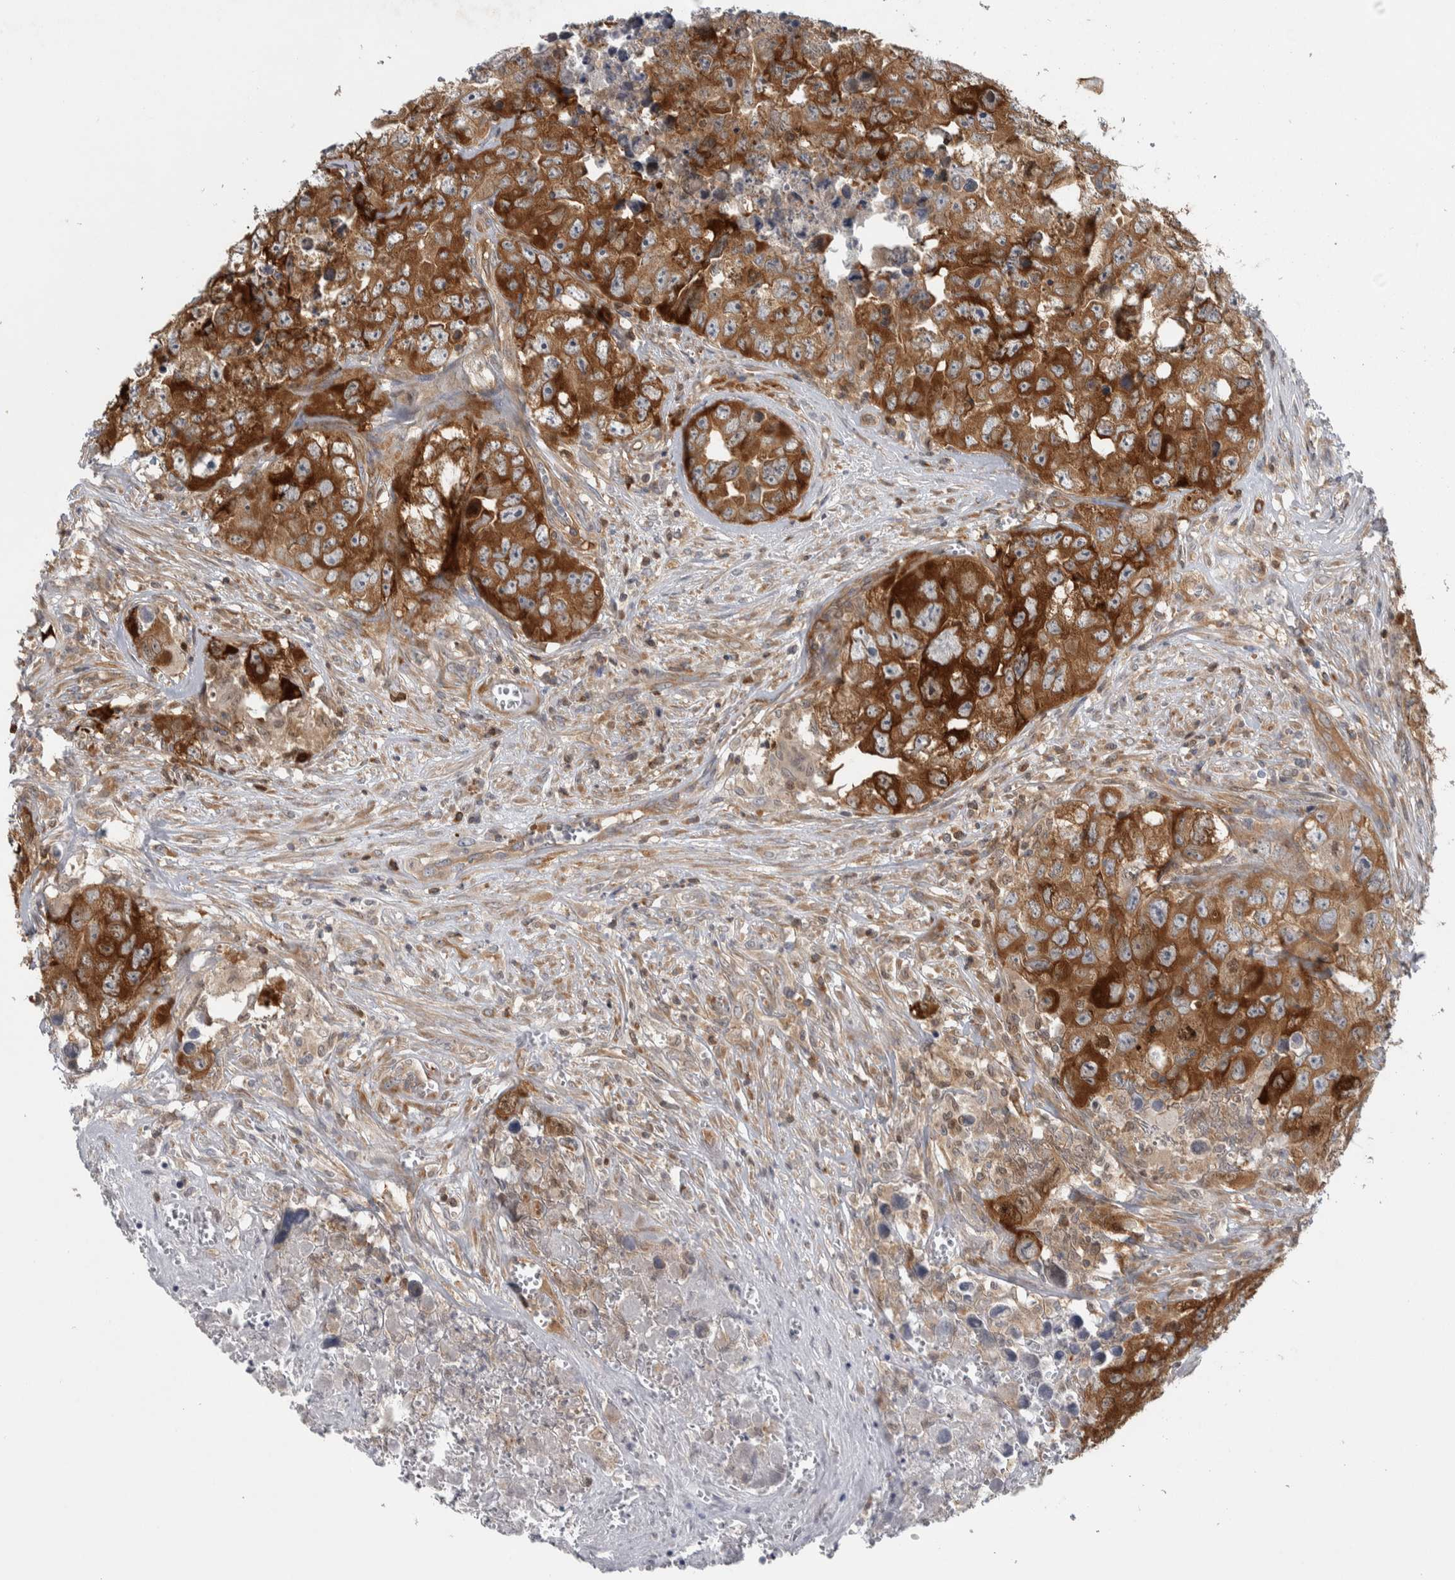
{"staining": {"intensity": "strong", "quantity": ">75%", "location": "cytoplasmic/membranous"}, "tissue": "testis cancer", "cell_type": "Tumor cells", "image_type": "cancer", "snomed": [{"axis": "morphology", "description": "Seminoma, NOS"}, {"axis": "morphology", "description": "Carcinoma, Embryonal, NOS"}, {"axis": "topography", "description": "Testis"}], "caption": "A high-resolution image shows immunohistochemistry staining of testis cancer, which exhibits strong cytoplasmic/membranous positivity in approximately >75% of tumor cells.", "gene": "NFKB2", "patient": {"sex": "male", "age": 43}}